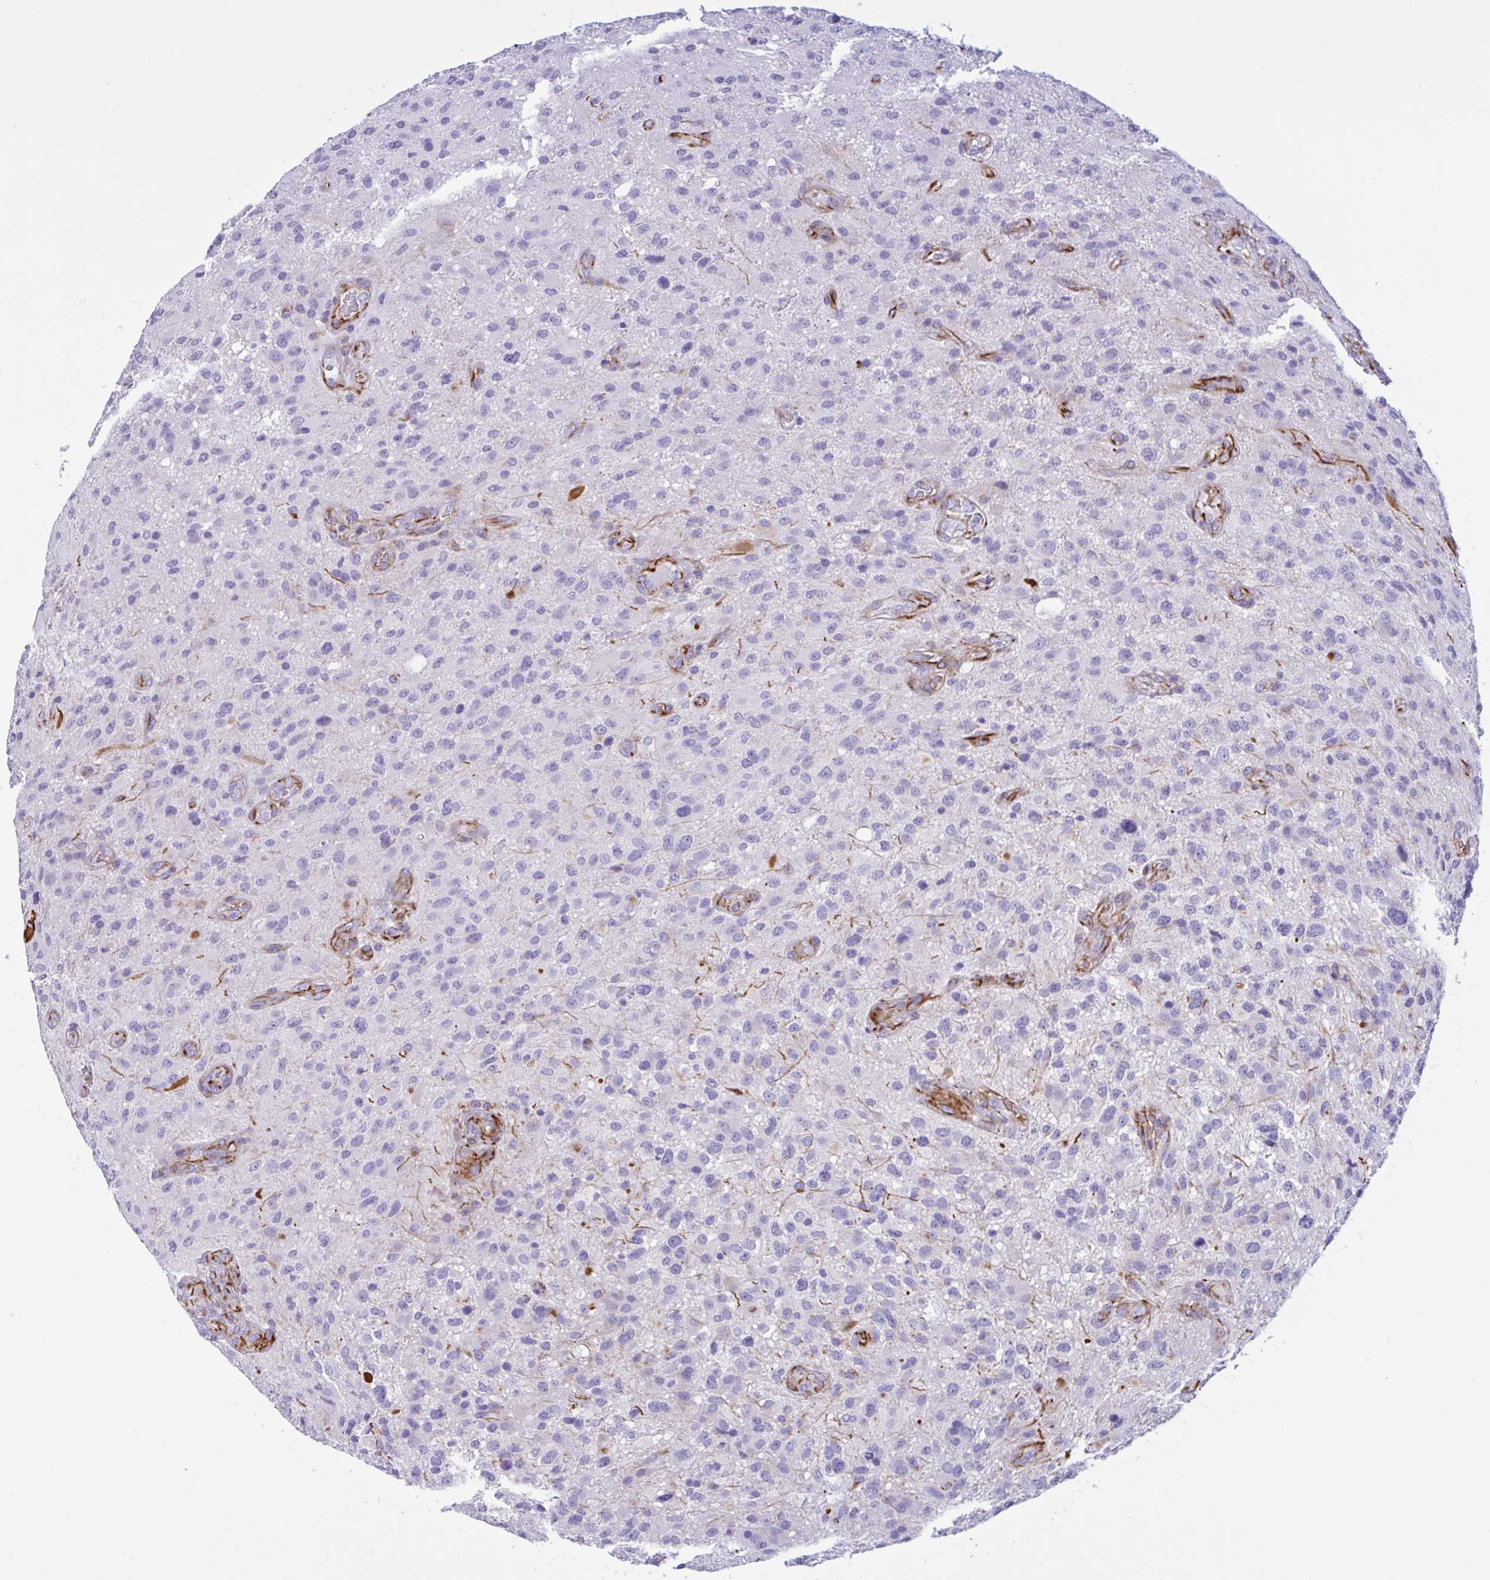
{"staining": {"intensity": "negative", "quantity": "none", "location": "none"}, "tissue": "glioma", "cell_type": "Tumor cells", "image_type": "cancer", "snomed": [{"axis": "morphology", "description": "Glioma, malignant, High grade"}, {"axis": "topography", "description": "Brain"}], "caption": "Immunohistochemical staining of malignant glioma (high-grade) demonstrates no significant expression in tumor cells. Brightfield microscopy of immunohistochemistry stained with DAB (brown) and hematoxylin (blue), captured at high magnification.", "gene": "SMAD5", "patient": {"sex": "male", "age": 53}}